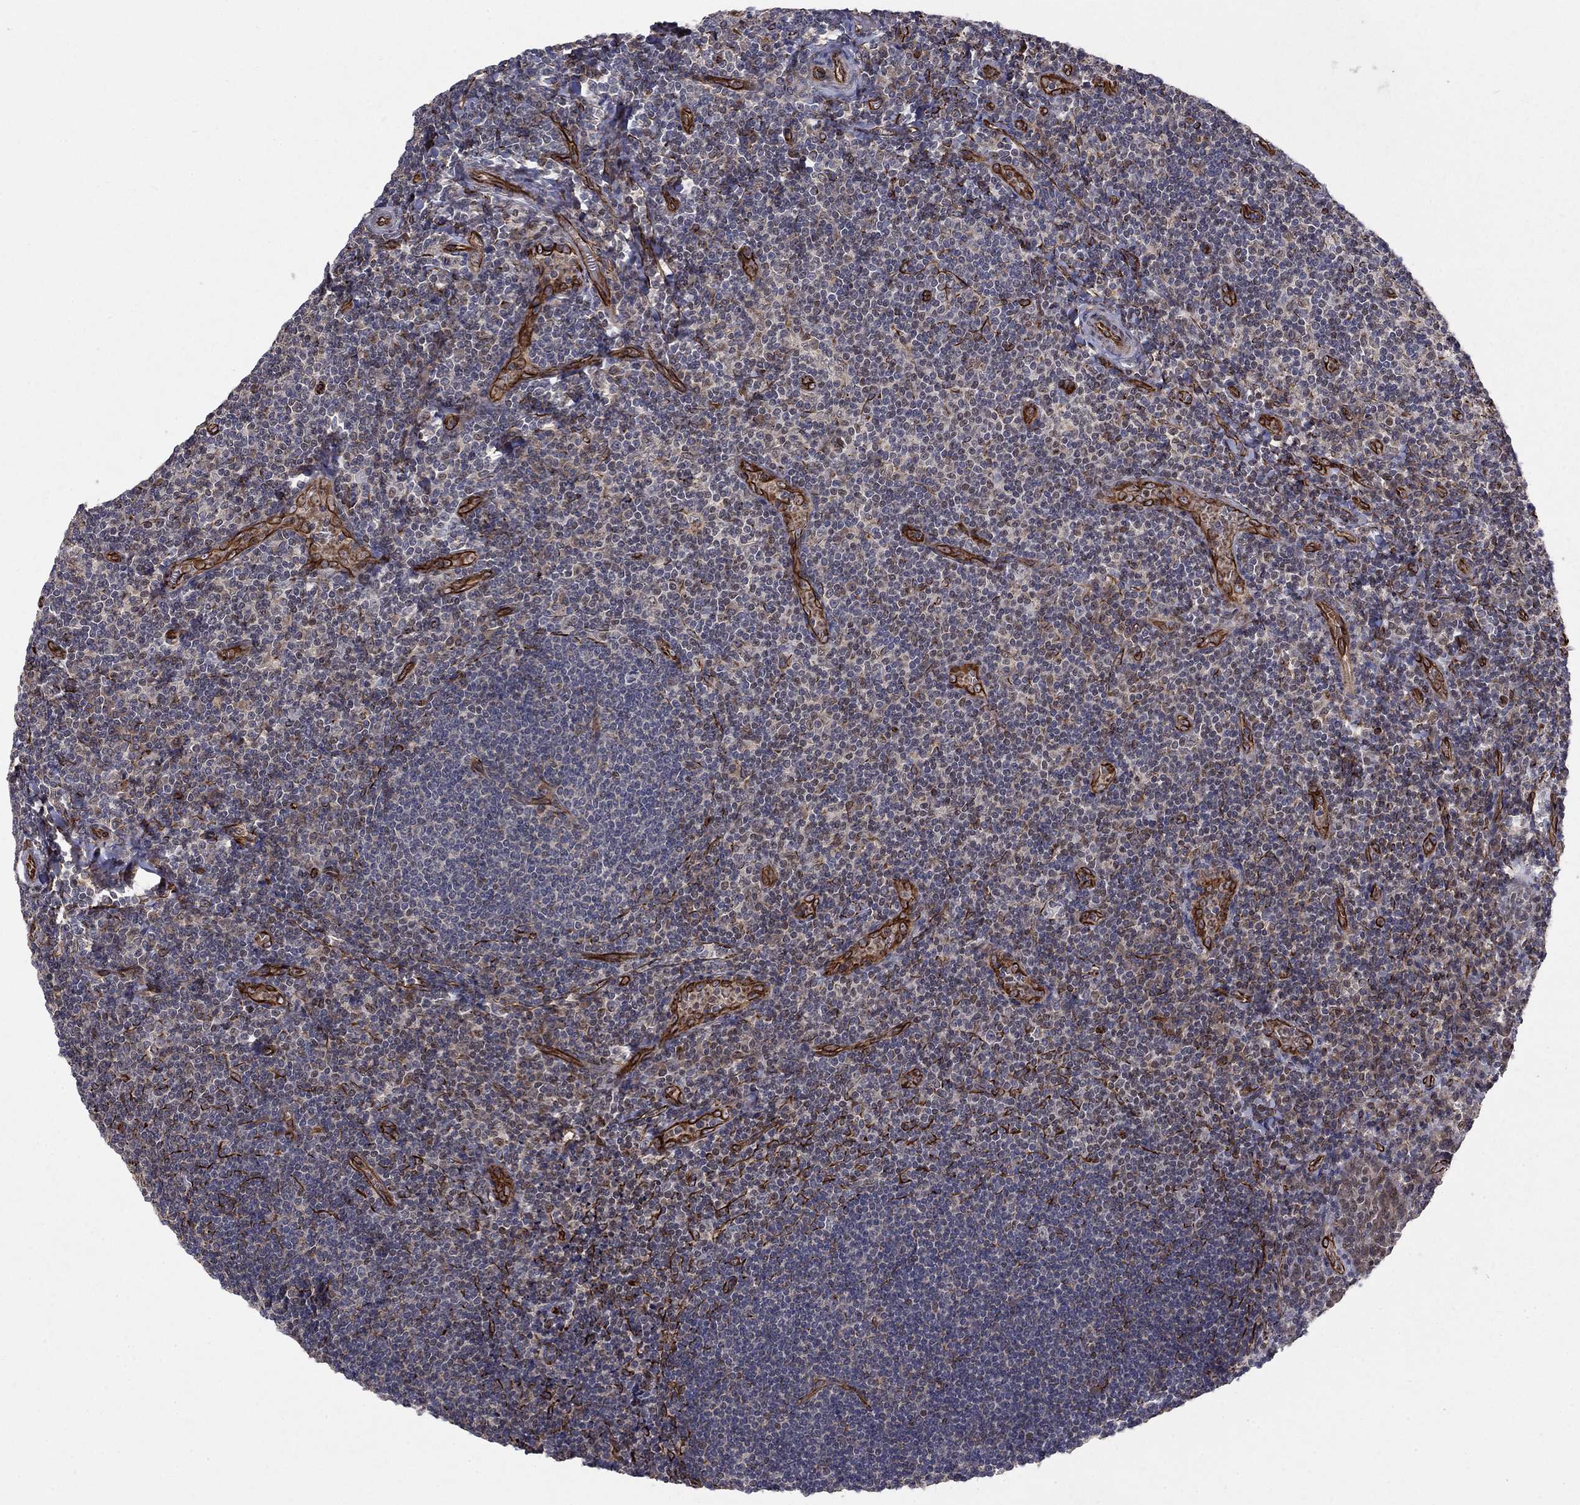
{"staining": {"intensity": "negative", "quantity": "none", "location": "none"}, "tissue": "tonsil", "cell_type": "Germinal center cells", "image_type": "normal", "snomed": [{"axis": "morphology", "description": "Normal tissue, NOS"}, {"axis": "morphology", "description": "Inflammation, NOS"}, {"axis": "topography", "description": "Tonsil"}], "caption": "Histopathology image shows no protein staining in germinal center cells of unremarkable tonsil.", "gene": "MSRA", "patient": {"sex": "female", "age": 31}}